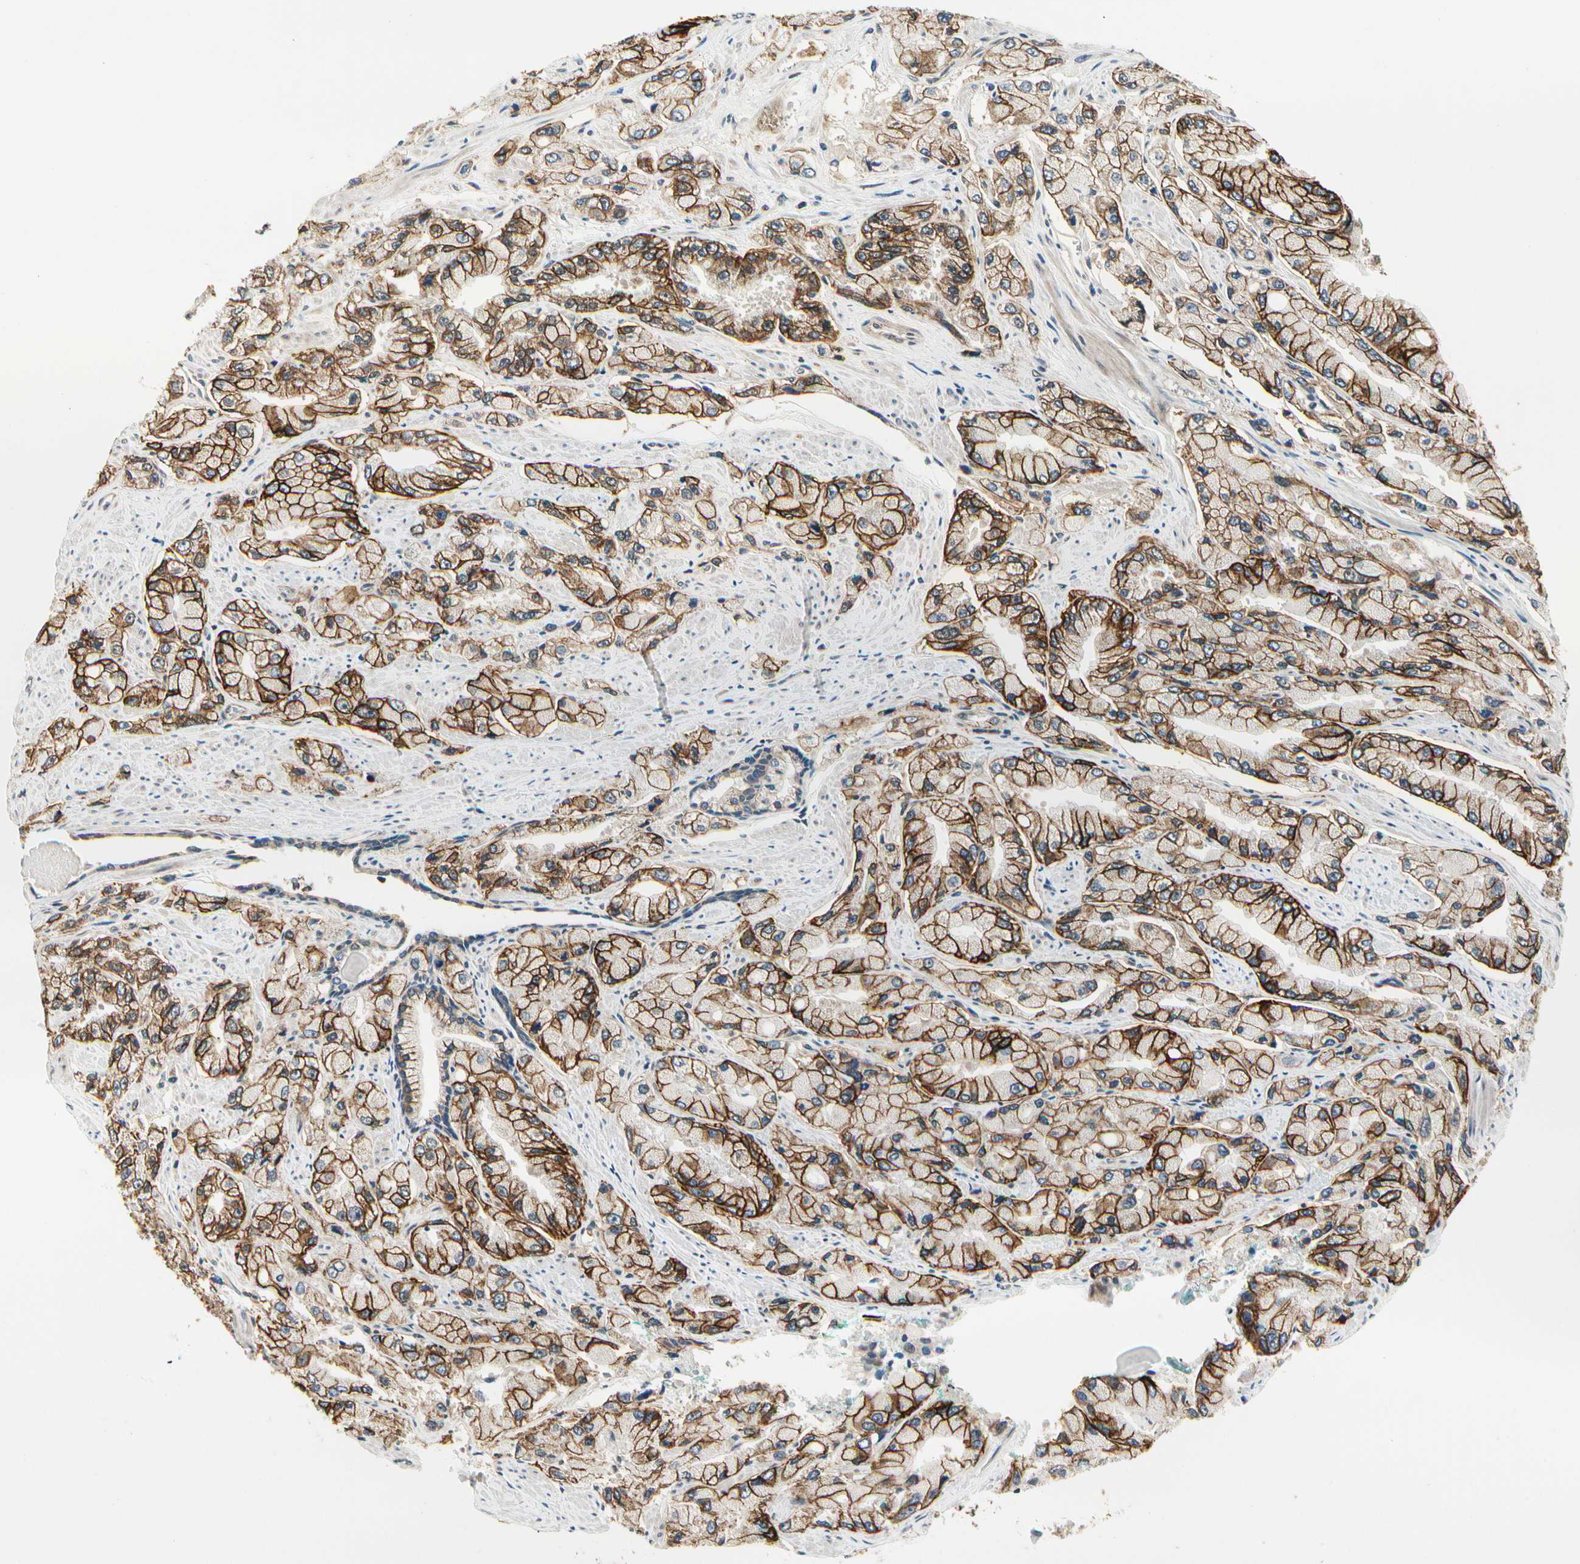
{"staining": {"intensity": "strong", "quantity": ">75%", "location": "cytoplasmic/membranous"}, "tissue": "prostate cancer", "cell_type": "Tumor cells", "image_type": "cancer", "snomed": [{"axis": "morphology", "description": "Adenocarcinoma, High grade"}, {"axis": "topography", "description": "Prostate"}], "caption": "DAB (3,3'-diaminobenzidine) immunohistochemical staining of prostate high-grade adenocarcinoma exhibits strong cytoplasmic/membranous protein positivity in about >75% of tumor cells.", "gene": "PDK2", "patient": {"sex": "male", "age": 58}}